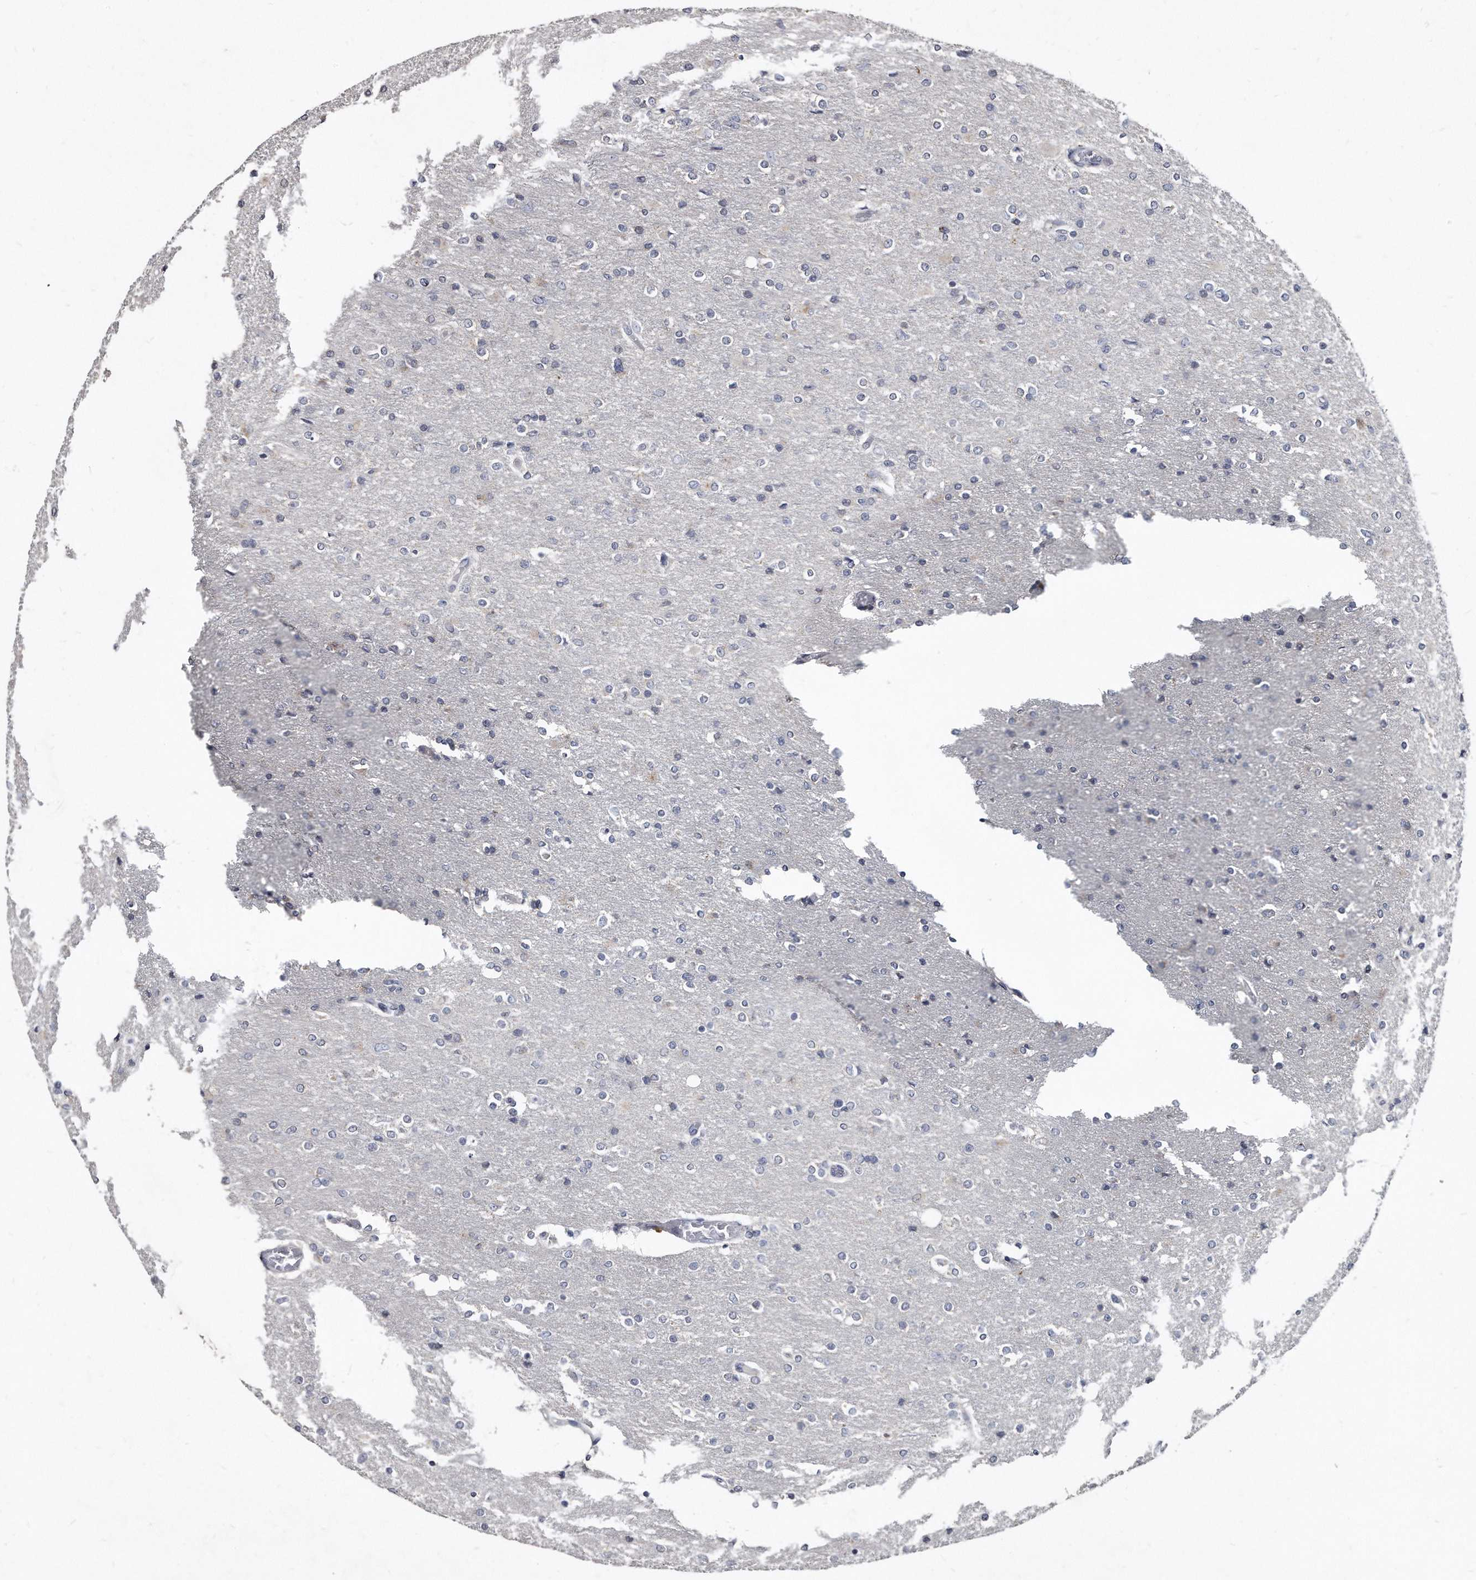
{"staining": {"intensity": "negative", "quantity": "none", "location": "none"}, "tissue": "glioma", "cell_type": "Tumor cells", "image_type": "cancer", "snomed": [{"axis": "morphology", "description": "Glioma, malignant, High grade"}, {"axis": "topography", "description": "Cerebral cortex"}], "caption": "IHC micrograph of human high-grade glioma (malignant) stained for a protein (brown), which demonstrates no positivity in tumor cells.", "gene": "KLHDC3", "patient": {"sex": "female", "age": 36}}